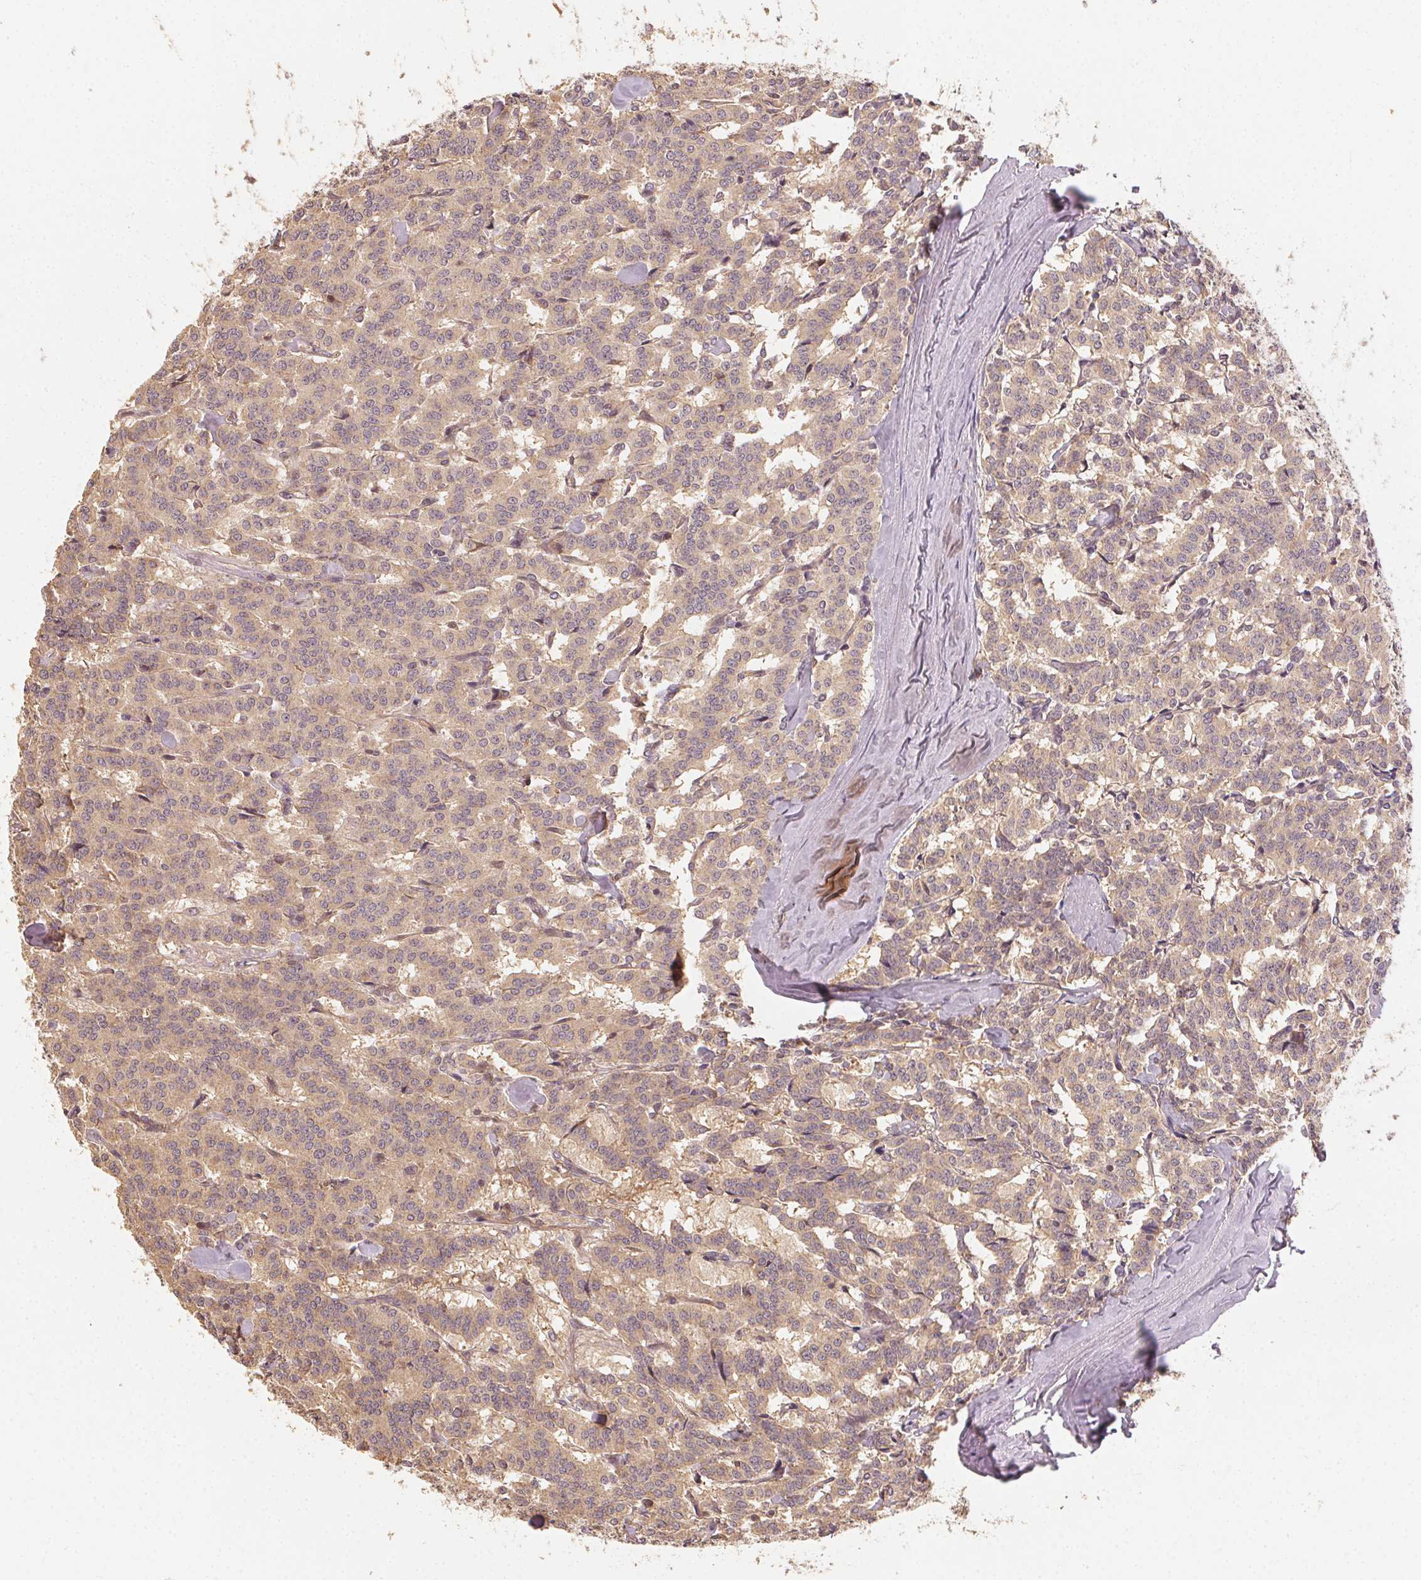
{"staining": {"intensity": "weak", "quantity": ">75%", "location": "cytoplasmic/membranous"}, "tissue": "carcinoid", "cell_type": "Tumor cells", "image_type": "cancer", "snomed": [{"axis": "morphology", "description": "Carcinoid, malignant, NOS"}, {"axis": "topography", "description": "Lung"}], "caption": "Tumor cells show low levels of weak cytoplasmic/membranous staining in approximately >75% of cells in carcinoid (malignant).", "gene": "RALA", "patient": {"sex": "female", "age": 46}}